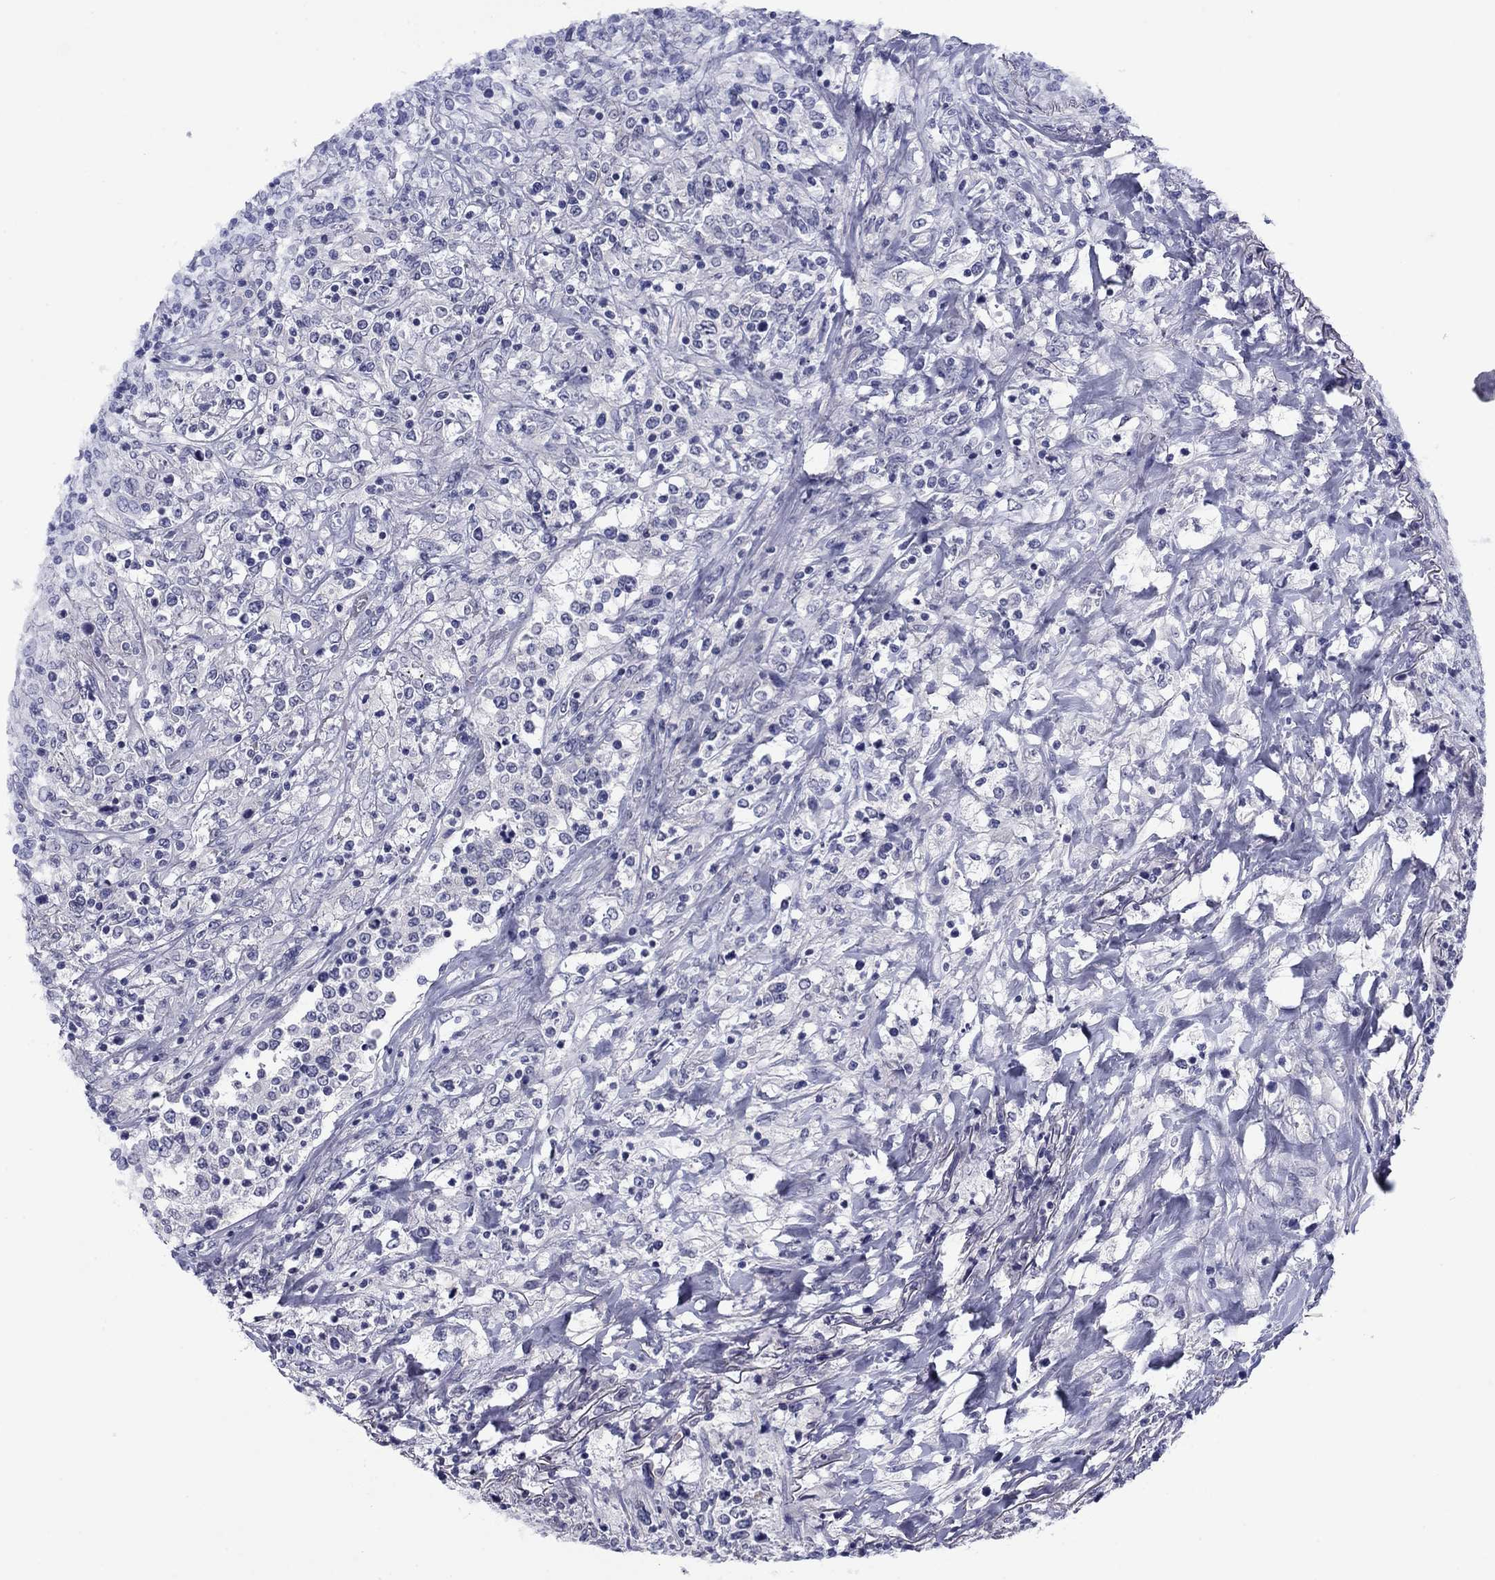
{"staining": {"intensity": "negative", "quantity": "none", "location": "none"}, "tissue": "lymphoma", "cell_type": "Tumor cells", "image_type": "cancer", "snomed": [{"axis": "morphology", "description": "Malignant lymphoma, non-Hodgkin's type, High grade"}, {"axis": "topography", "description": "Lung"}], "caption": "Immunohistochemical staining of high-grade malignant lymphoma, non-Hodgkin's type reveals no significant staining in tumor cells. The staining was performed using DAB to visualize the protein expression in brown, while the nuclei were stained in blue with hematoxylin (Magnification: 20x).", "gene": "HAO1", "patient": {"sex": "male", "age": 79}}